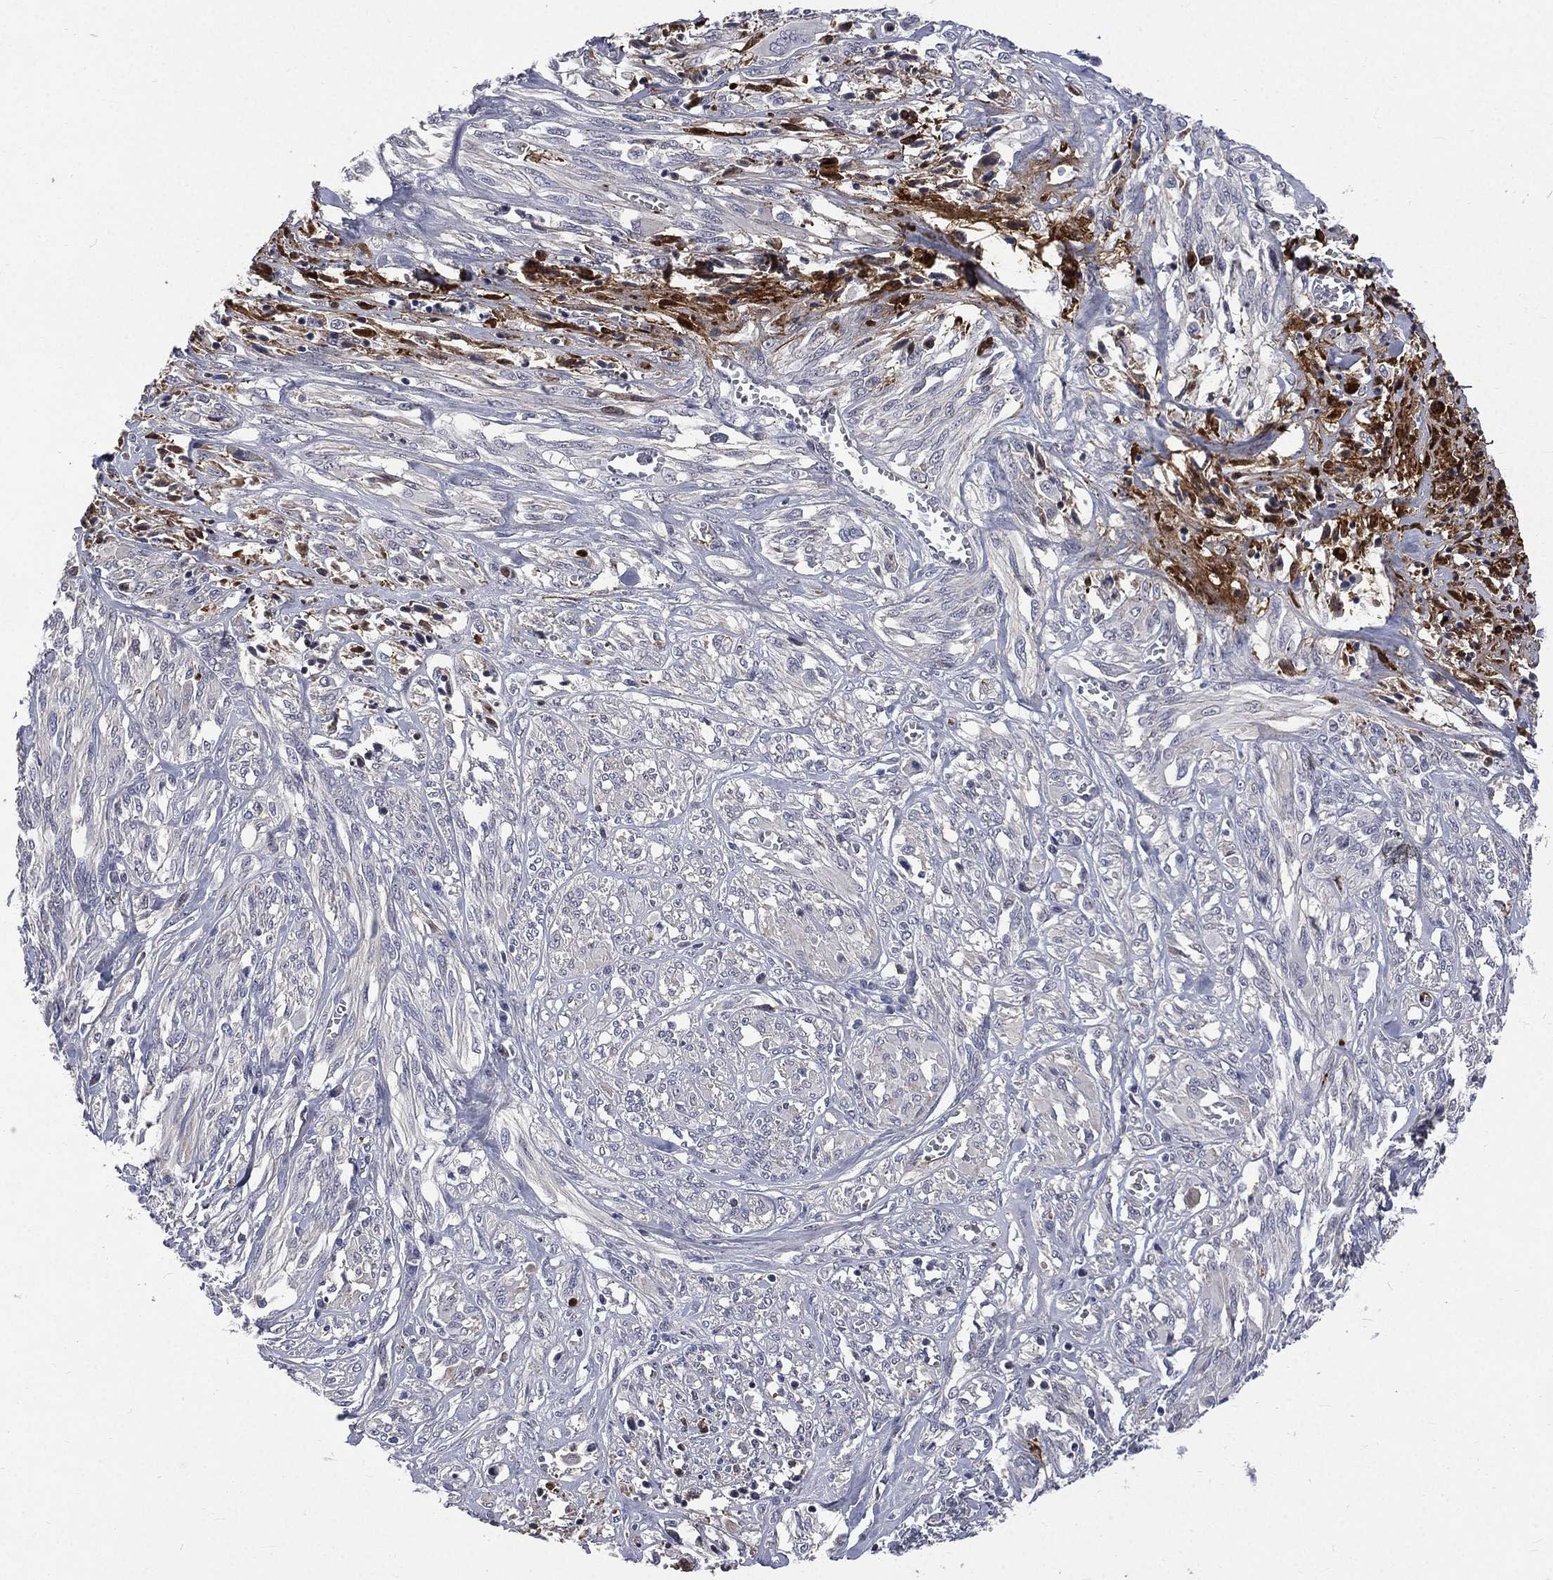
{"staining": {"intensity": "negative", "quantity": "none", "location": "none"}, "tissue": "melanoma", "cell_type": "Tumor cells", "image_type": "cancer", "snomed": [{"axis": "morphology", "description": "Malignant melanoma, NOS"}, {"axis": "topography", "description": "Skin"}], "caption": "Immunohistochemical staining of human malignant melanoma shows no significant expression in tumor cells.", "gene": "FGG", "patient": {"sex": "female", "age": 91}}